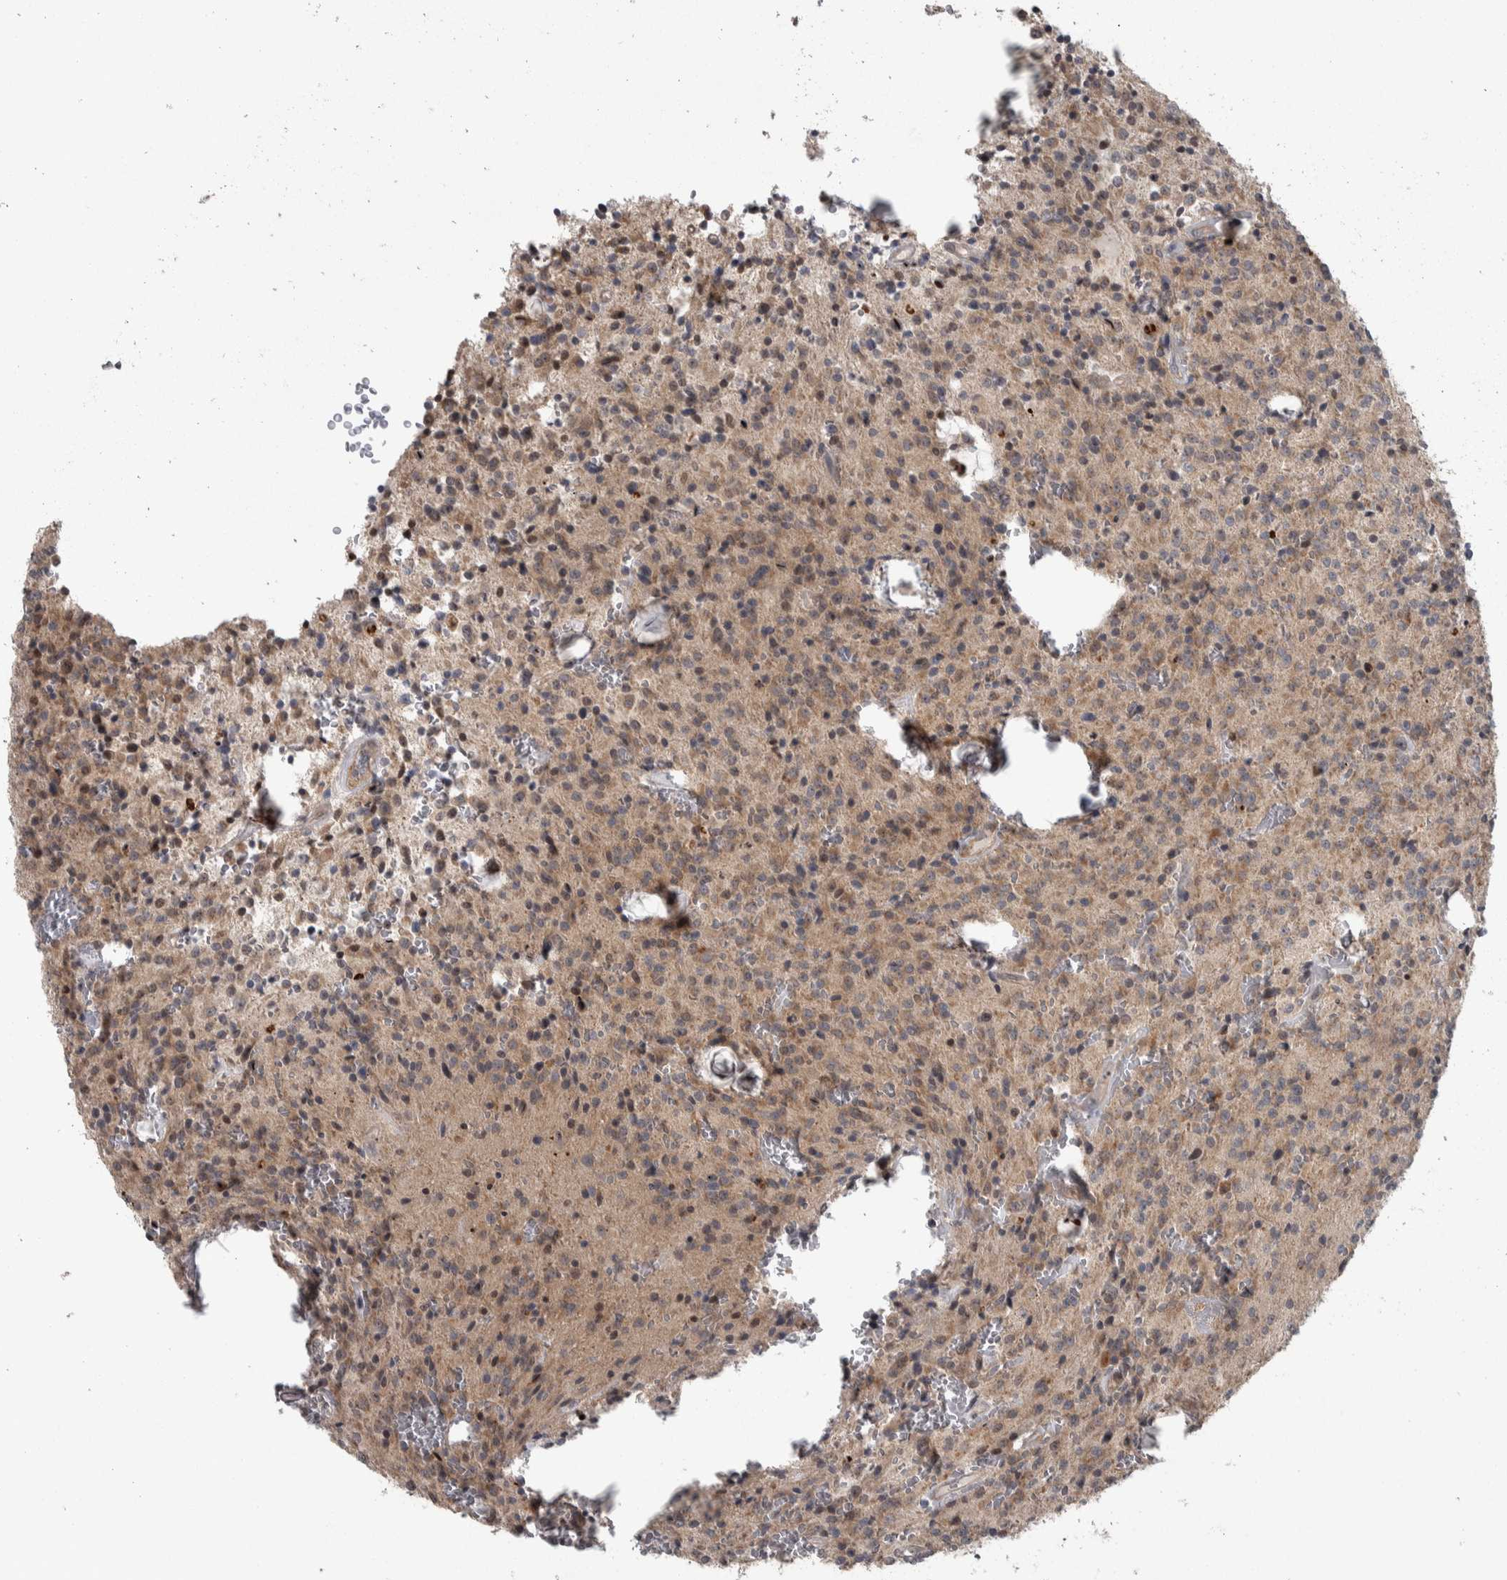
{"staining": {"intensity": "weak", "quantity": ">75%", "location": "cytoplasmic/membranous"}, "tissue": "glioma", "cell_type": "Tumor cells", "image_type": "cancer", "snomed": [{"axis": "morphology", "description": "Glioma, malignant, Low grade"}, {"axis": "topography", "description": "Brain"}], "caption": "Glioma was stained to show a protein in brown. There is low levels of weak cytoplasmic/membranous staining in about >75% of tumor cells. The staining was performed using DAB, with brown indicating positive protein expression. Nuclei are stained blue with hematoxylin.", "gene": "CWC27", "patient": {"sex": "male", "age": 58}}